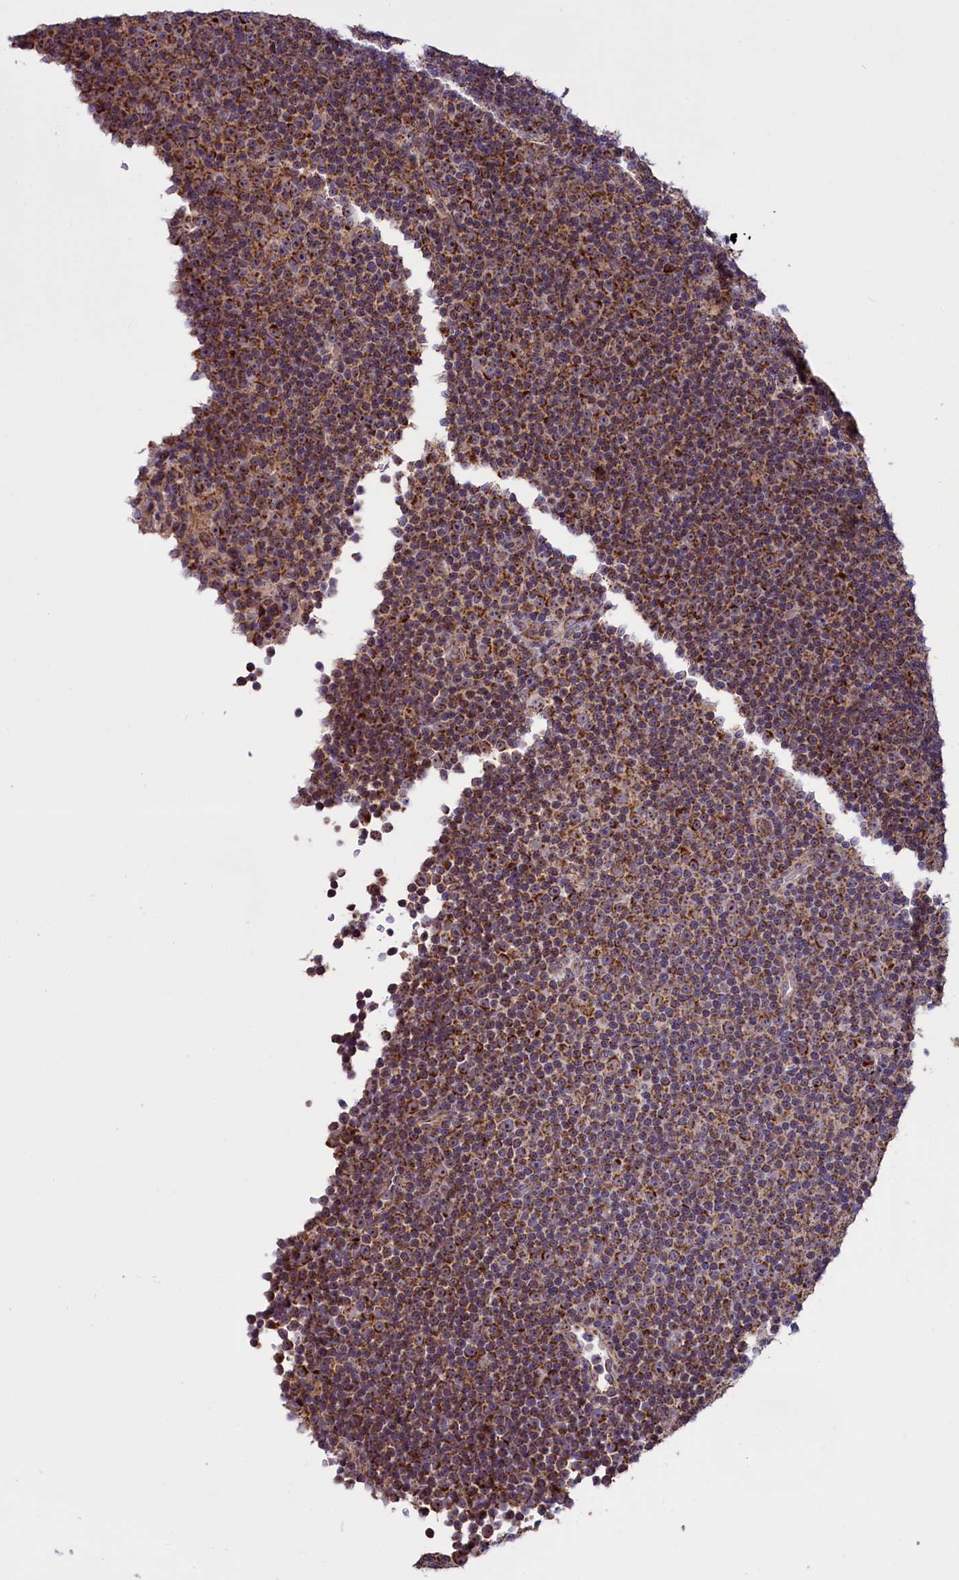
{"staining": {"intensity": "moderate", "quantity": ">75%", "location": "cytoplasmic/membranous"}, "tissue": "lymphoma", "cell_type": "Tumor cells", "image_type": "cancer", "snomed": [{"axis": "morphology", "description": "Malignant lymphoma, non-Hodgkin's type, Low grade"}, {"axis": "topography", "description": "Lymph node"}], "caption": "Malignant lymphoma, non-Hodgkin's type (low-grade) tissue displays moderate cytoplasmic/membranous staining in approximately >75% of tumor cells", "gene": "GLRX5", "patient": {"sex": "female", "age": 67}}